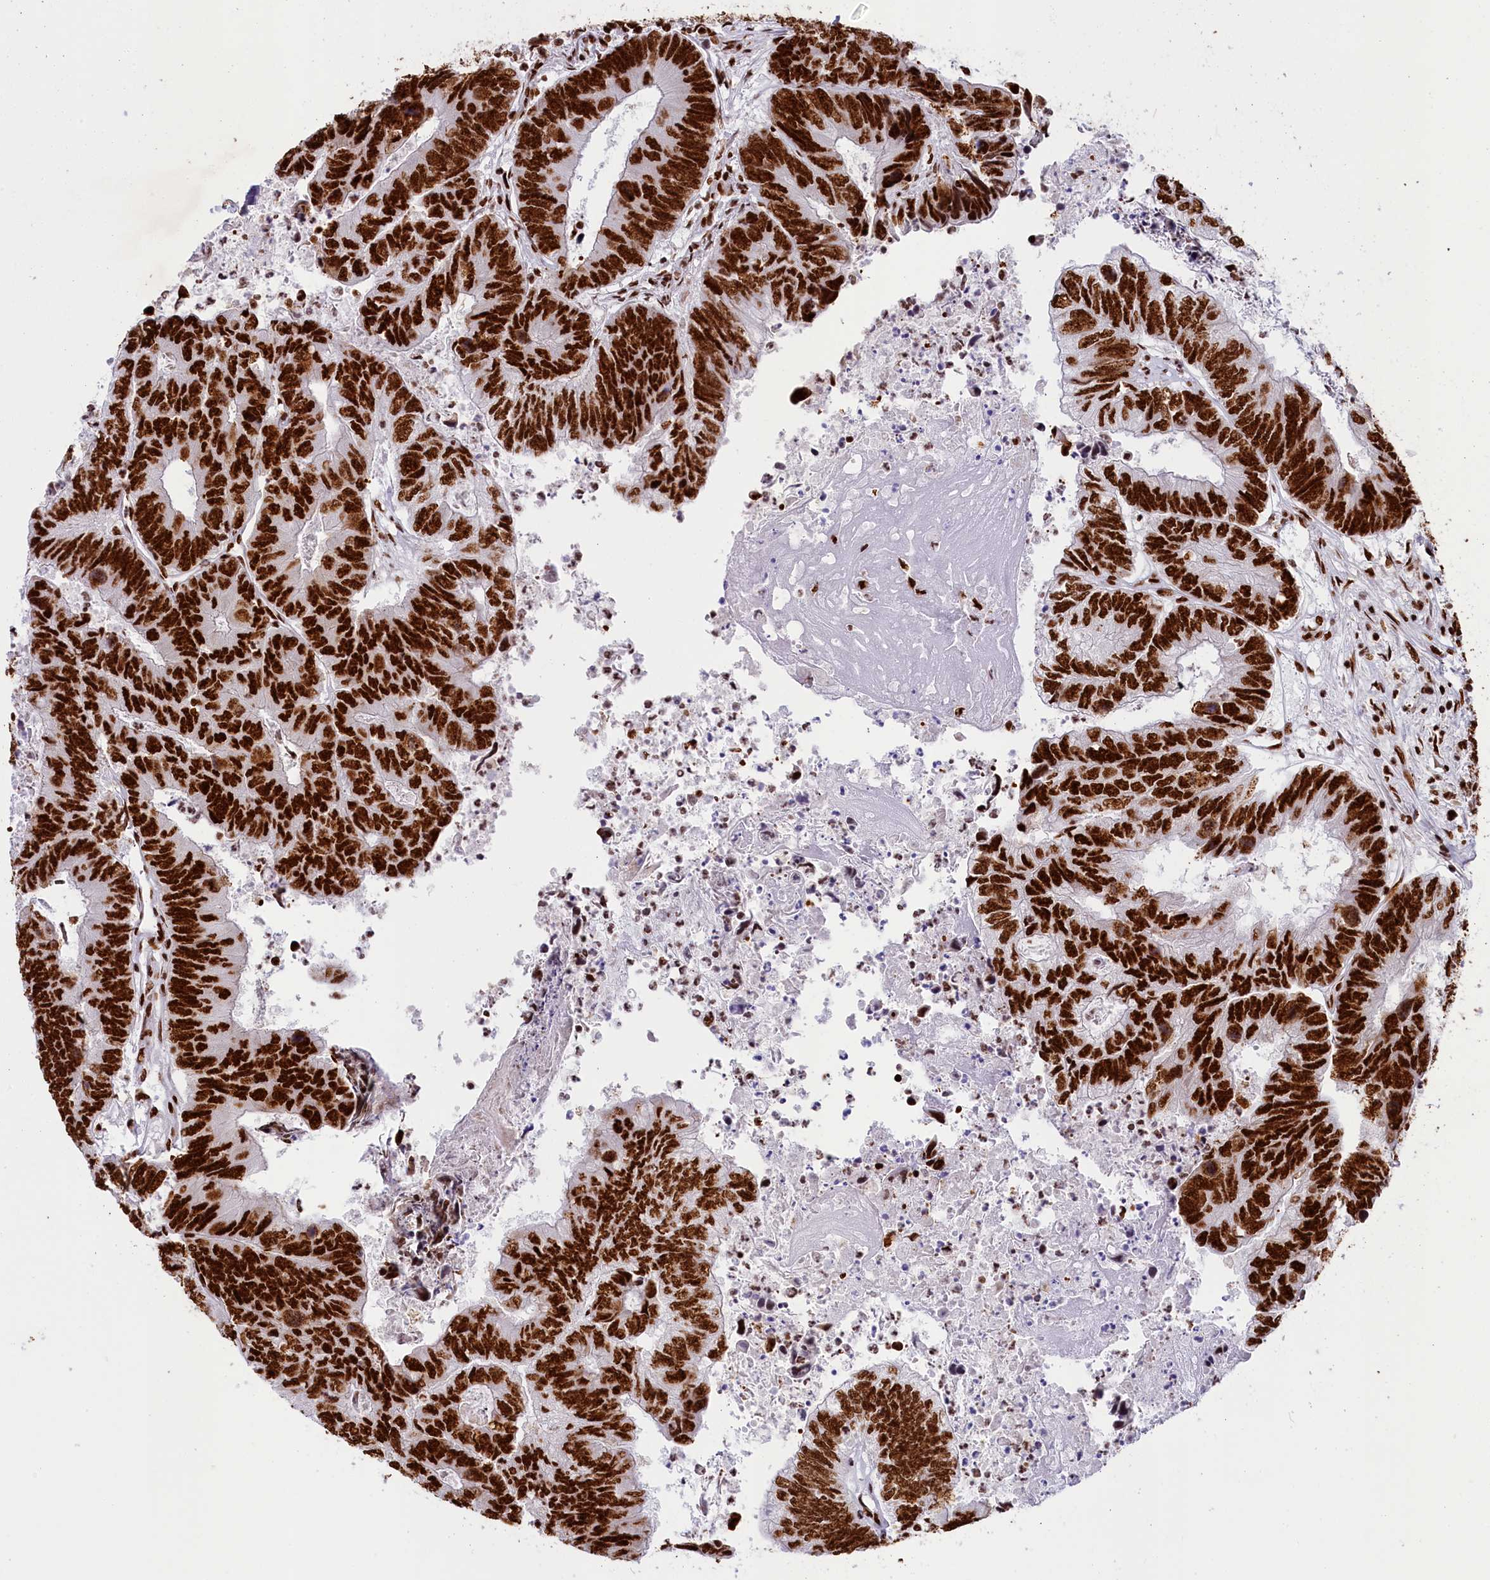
{"staining": {"intensity": "strong", "quantity": ">75%", "location": "nuclear"}, "tissue": "colorectal cancer", "cell_type": "Tumor cells", "image_type": "cancer", "snomed": [{"axis": "morphology", "description": "Adenocarcinoma, NOS"}, {"axis": "topography", "description": "Colon"}], "caption": "Protein staining by immunohistochemistry (IHC) exhibits strong nuclear staining in about >75% of tumor cells in colorectal adenocarcinoma. (IHC, brightfield microscopy, high magnification).", "gene": "SNRNP70", "patient": {"sex": "female", "age": 67}}